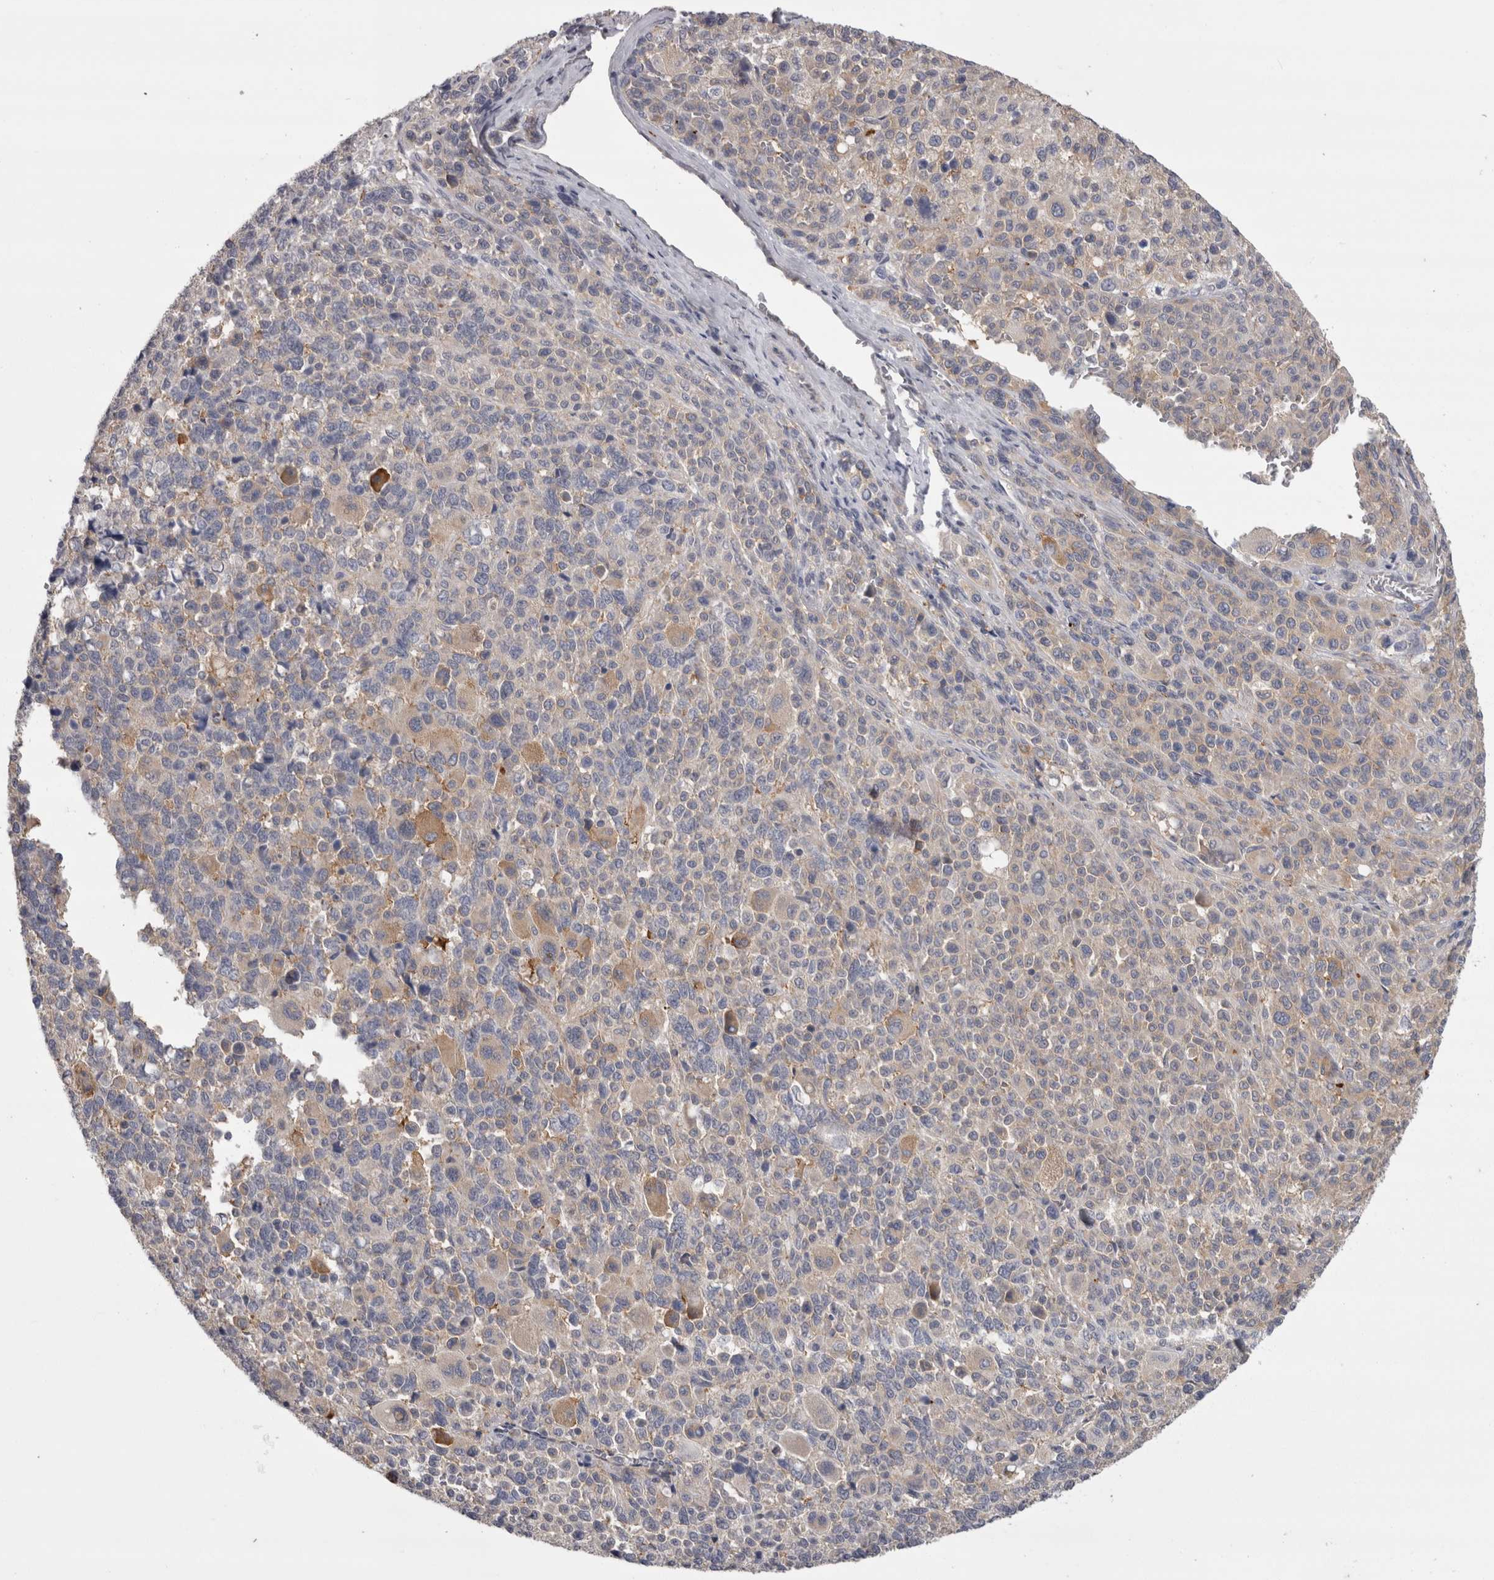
{"staining": {"intensity": "weak", "quantity": "<25%", "location": "cytoplasmic/membranous"}, "tissue": "melanoma", "cell_type": "Tumor cells", "image_type": "cancer", "snomed": [{"axis": "morphology", "description": "Malignant melanoma, Metastatic site"}, {"axis": "topography", "description": "Skin"}], "caption": "Tumor cells are negative for brown protein staining in melanoma. Brightfield microscopy of IHC stained with DAB (brown) and hematoxylin (blue), captured at high magnification.", "gene": "LYZL6", "patient": {"sex": "female", "age": 74}}